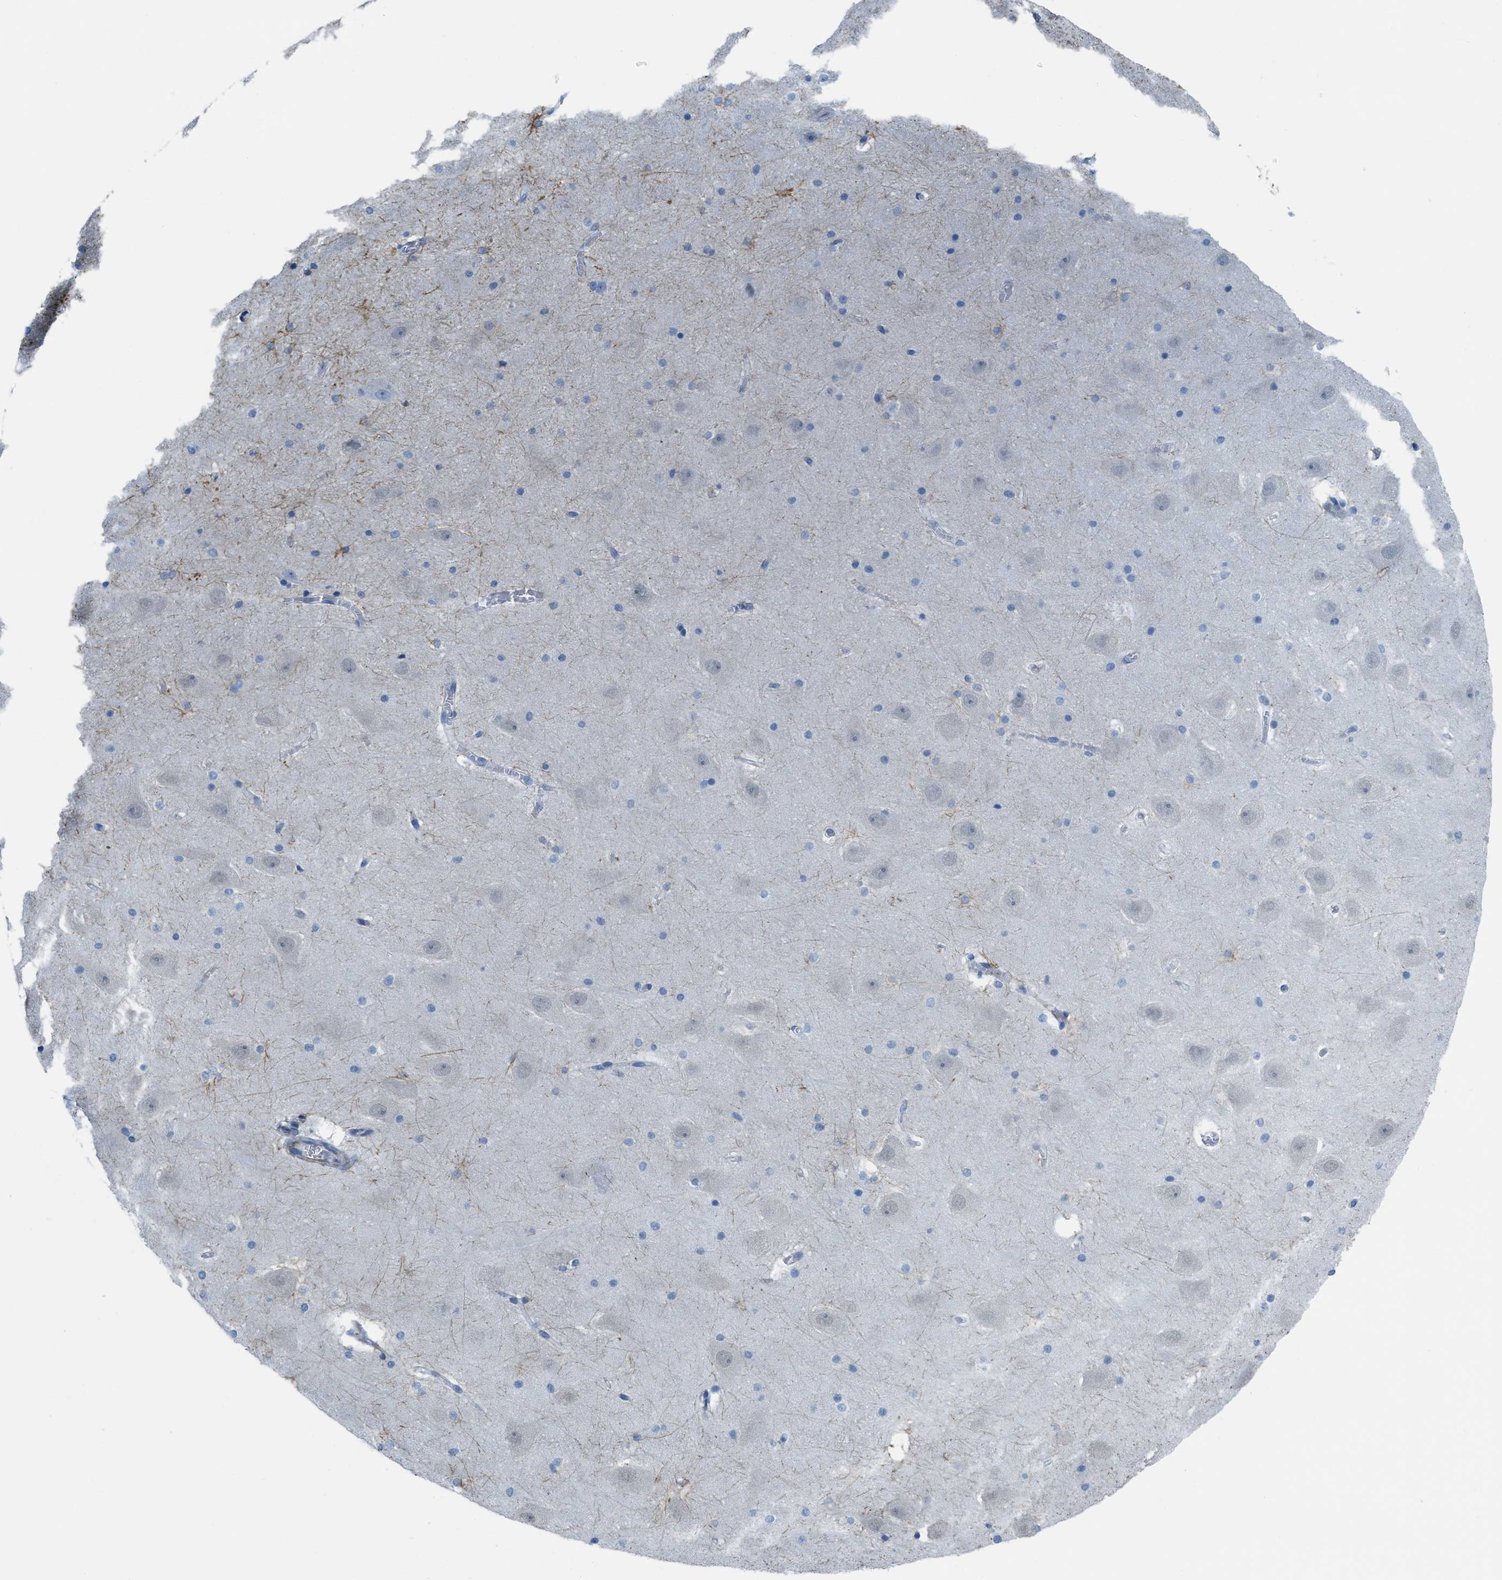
{"staining": {"intensity": "negative", "quantity": "none", "location": "none"}, "tissue": "hippocampus", "cell_type": "Glial cells", "image_type": "normal", "snomed": [{"axis": "morphology", "description": "Normal tissue, NOS"}, {"axis": "topography", "description": "Hippocampus"}], "caption": "A histopathology image of human hippocampus is negative for staining in glial cells. (Brightfield microscopy of DAB immunohistochemistry at high magnification).", "gene": "SLC12A1", "patient": {"sex": "male", "age": 45}}